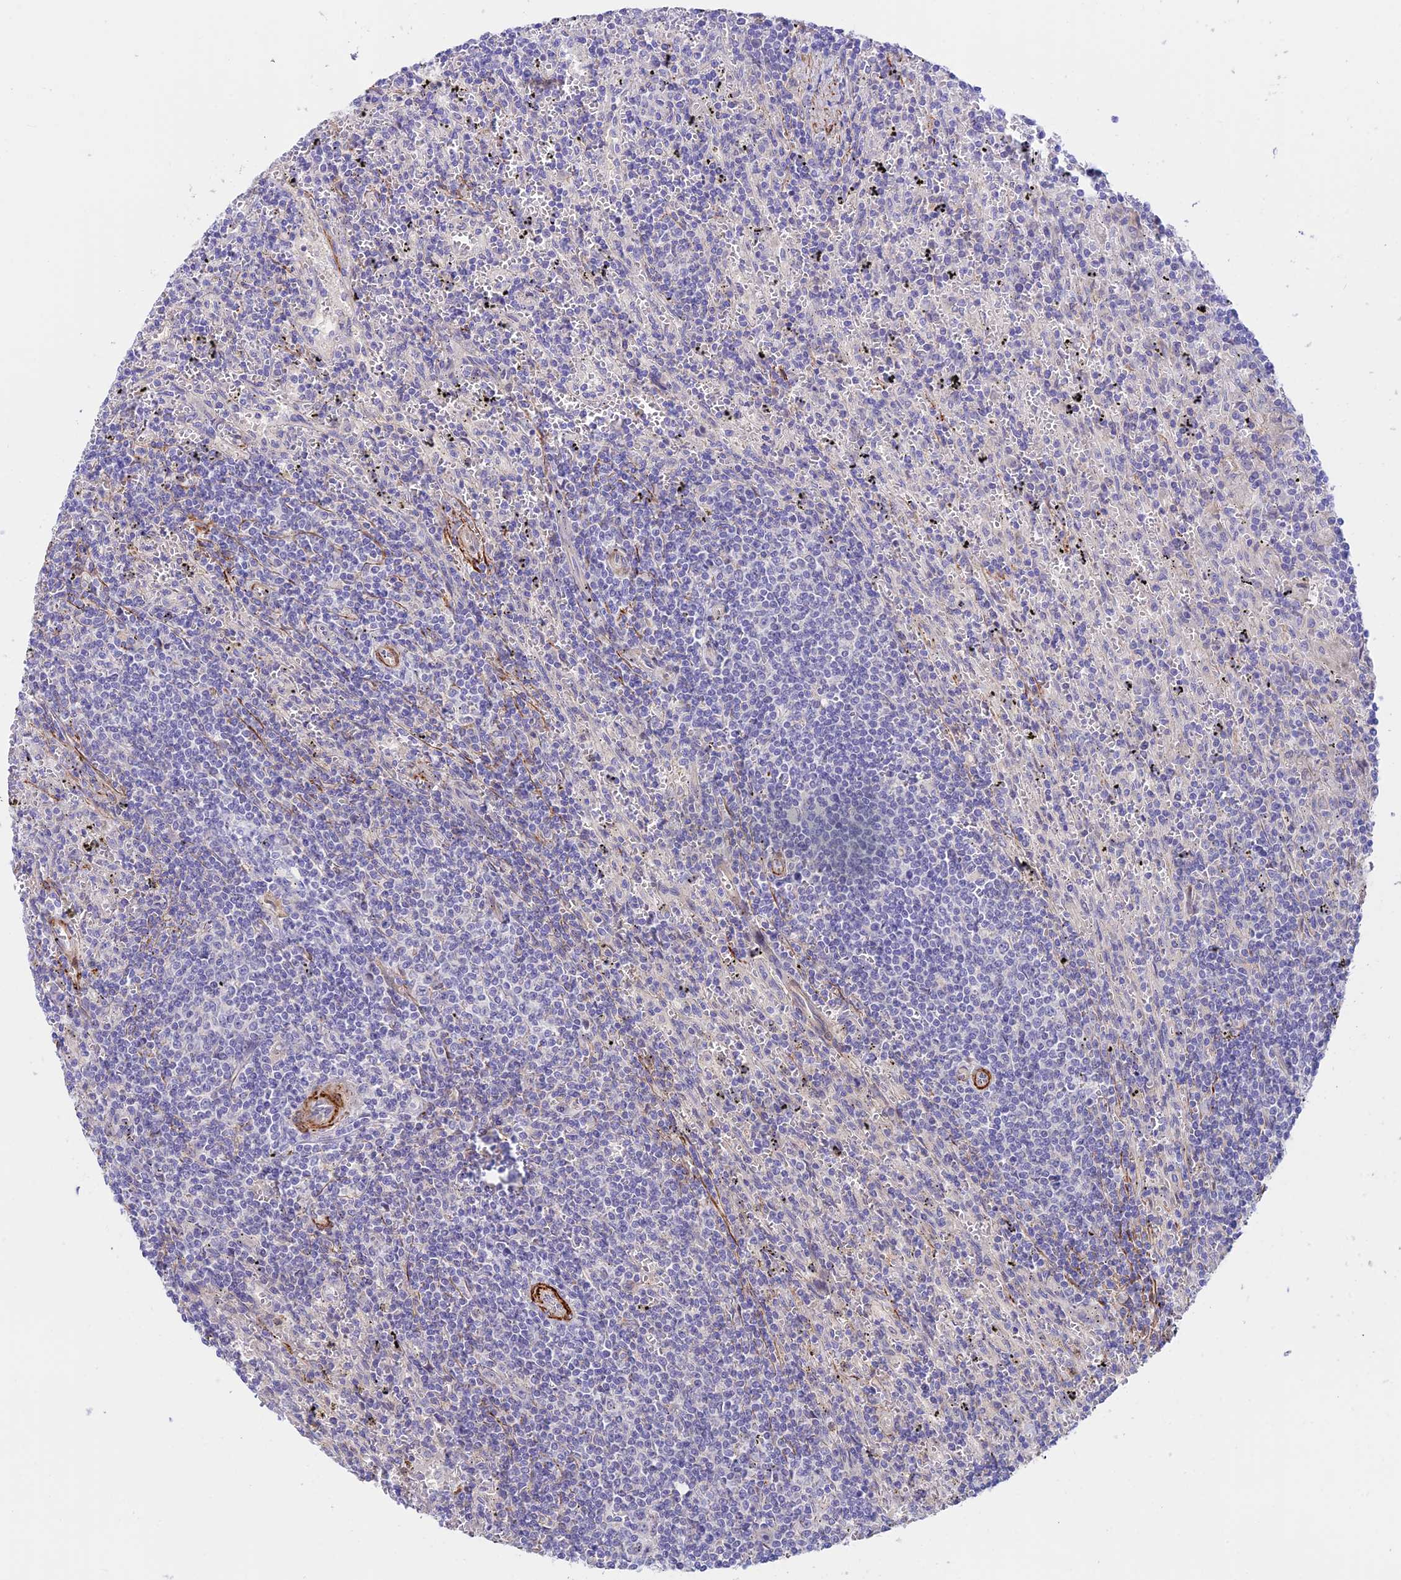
{"staining": {"intensity": "negative", "quantity": "none", "location": "none"}, "tissue": "lymphoma", "cell_type": "Tumor cells", "image_type": "cancer", "snomed": [{"axis": "morphology", "description": "Malignant lymphoma, non-Hodgkin's type, Low grade"}, {"axis": "topography", "description": "Spleen"}], "caption": "An image of human lymphoma is negative for staining in tumor cells.", "gene": "ANKRD50", "patient": {"sex": "male", "age": 76}}